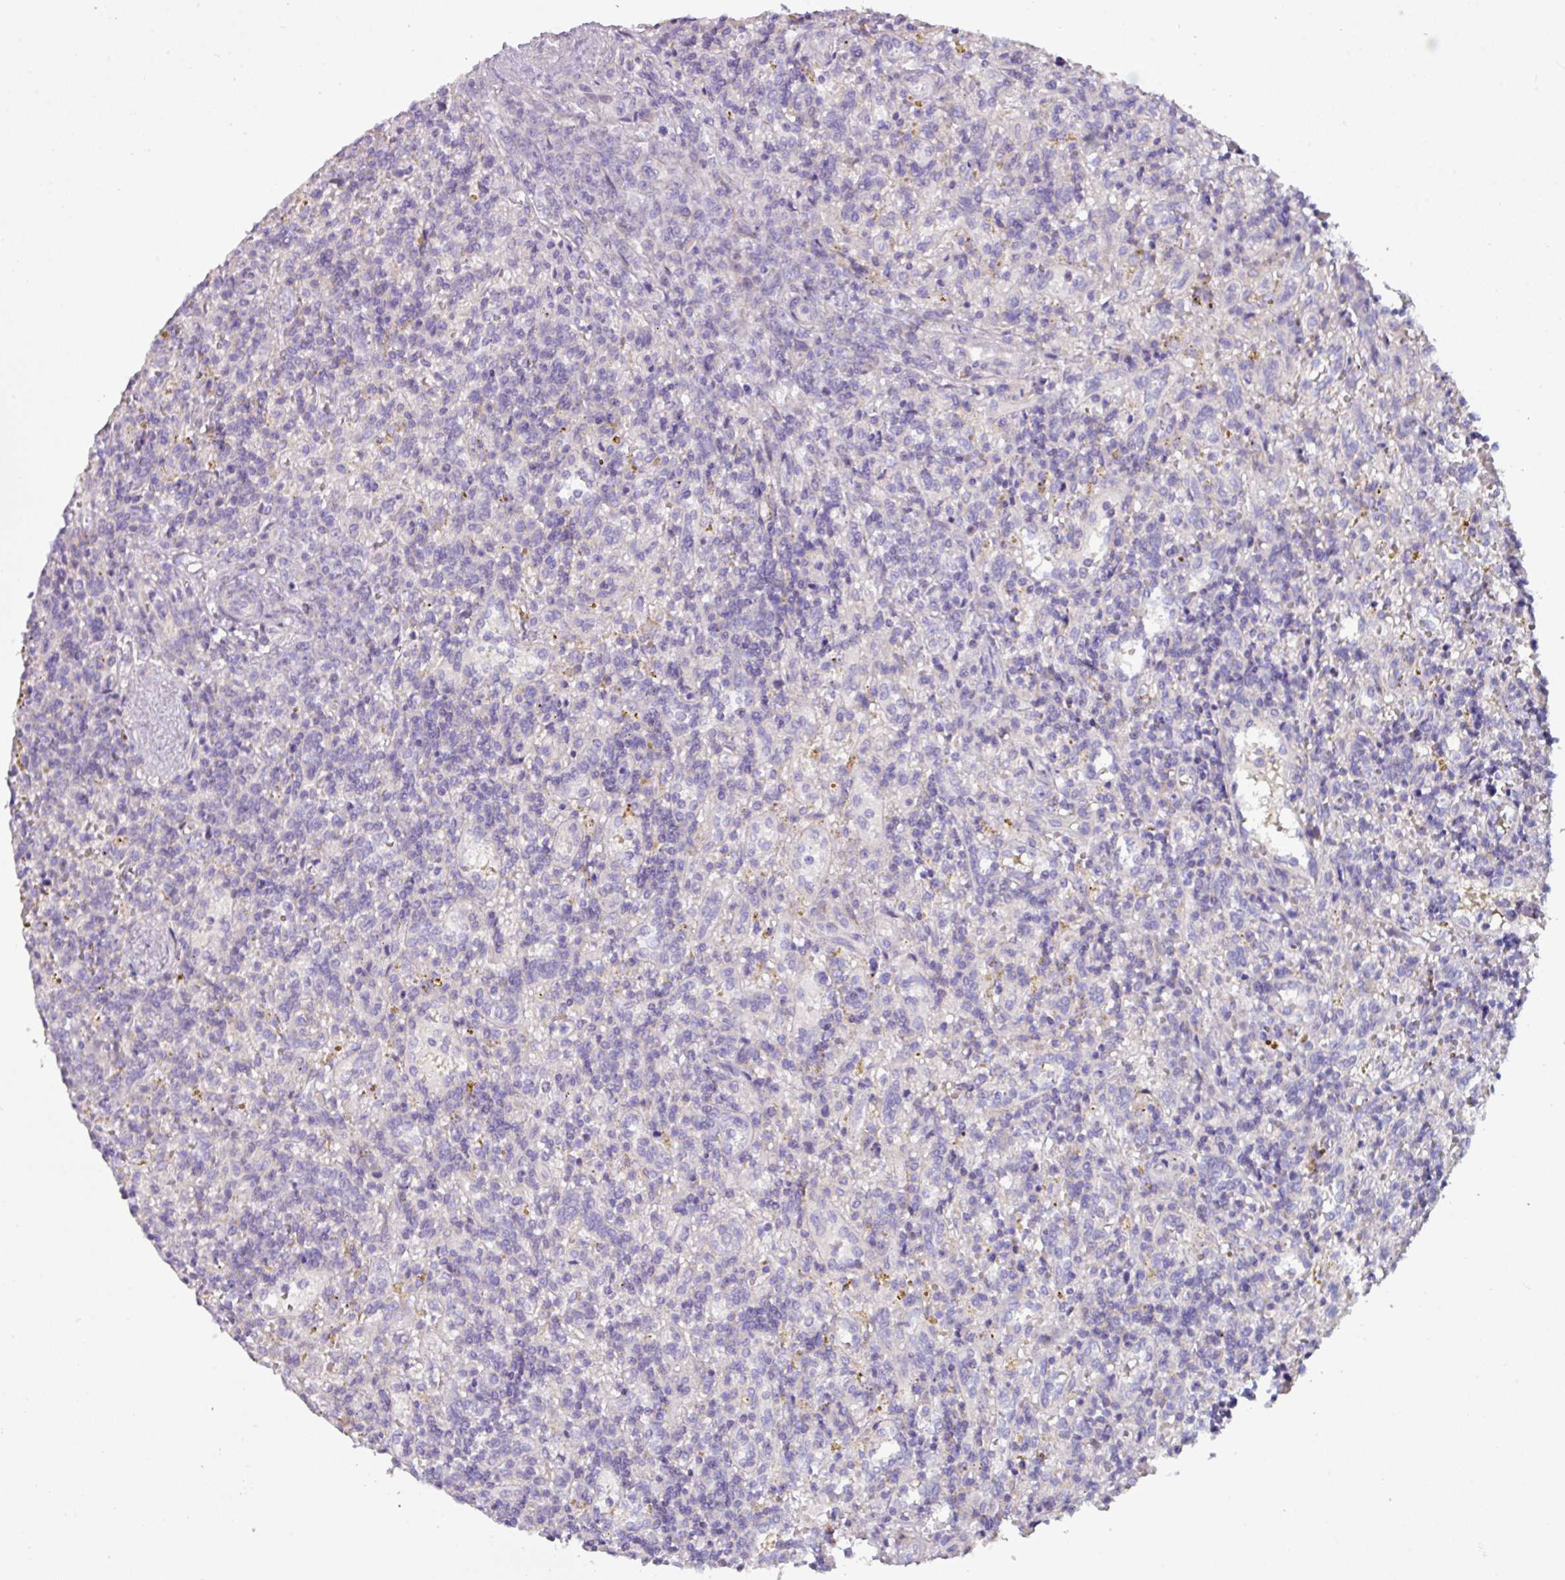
{"staining": {"intensity": "negative", "quantity": "none", "location": "none"}, "tissue": "lymphoma", "cell_type": "Tumor cells", "image_type": "cancer", "snomed": [{"axis": "morphology", "description": "Malignant lymphoma, non-Hodgkin's type, Low grade"}, {"axis": "topography", "description": "Spleen"}], "caption": "Image shows no significant protein staining in tumor cells of low-grade malignant lymphoma, non-Hodgkin's type.", "gene": "RGS16", "patient": {"sex": "male", "age": 67}}